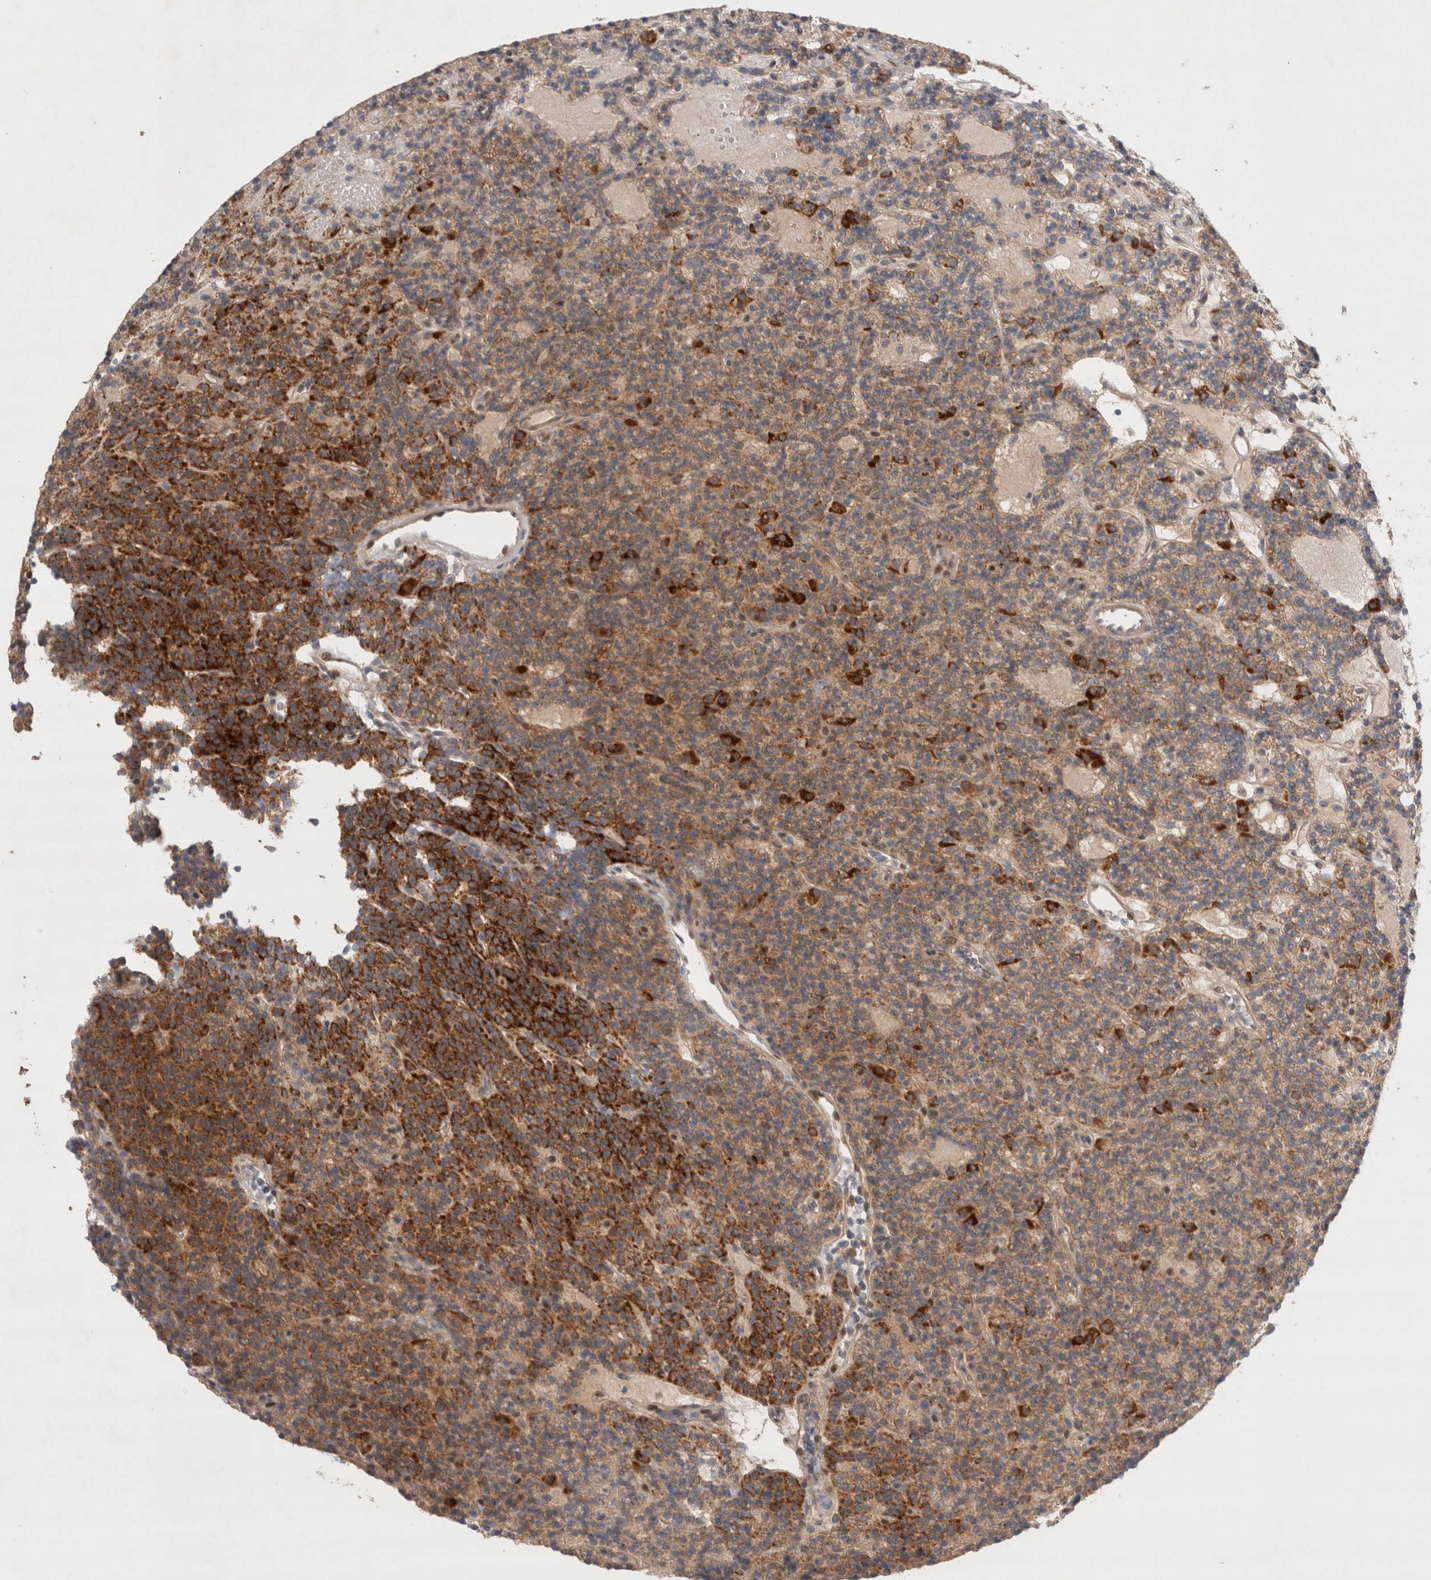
{"staining": {"intensity": "moderate", "quantity": ">75%", "location": "cytoplasmic/membranous"}, "tissue": "parathyroid gland", "cell_type": "Glandular cells", "image_type": "normal", "snomed": [{"axis": "morphology", "description": "Normal tissue, NOS"}, {"axis": "topography", "description": "Parathyroid gland"}], "caption": "An immunohistochemistry (IHC) micrograph of benign tissue is shown. Protein staining in brown highlights moderate cytoplasmic/membranous positivity in parathyroid gland within glandular cells. (Brightfield microscopy of DAB IHC at high magnification).", "gene": "SLC29A1", "patient": {"sex": "male", "age": 75}}